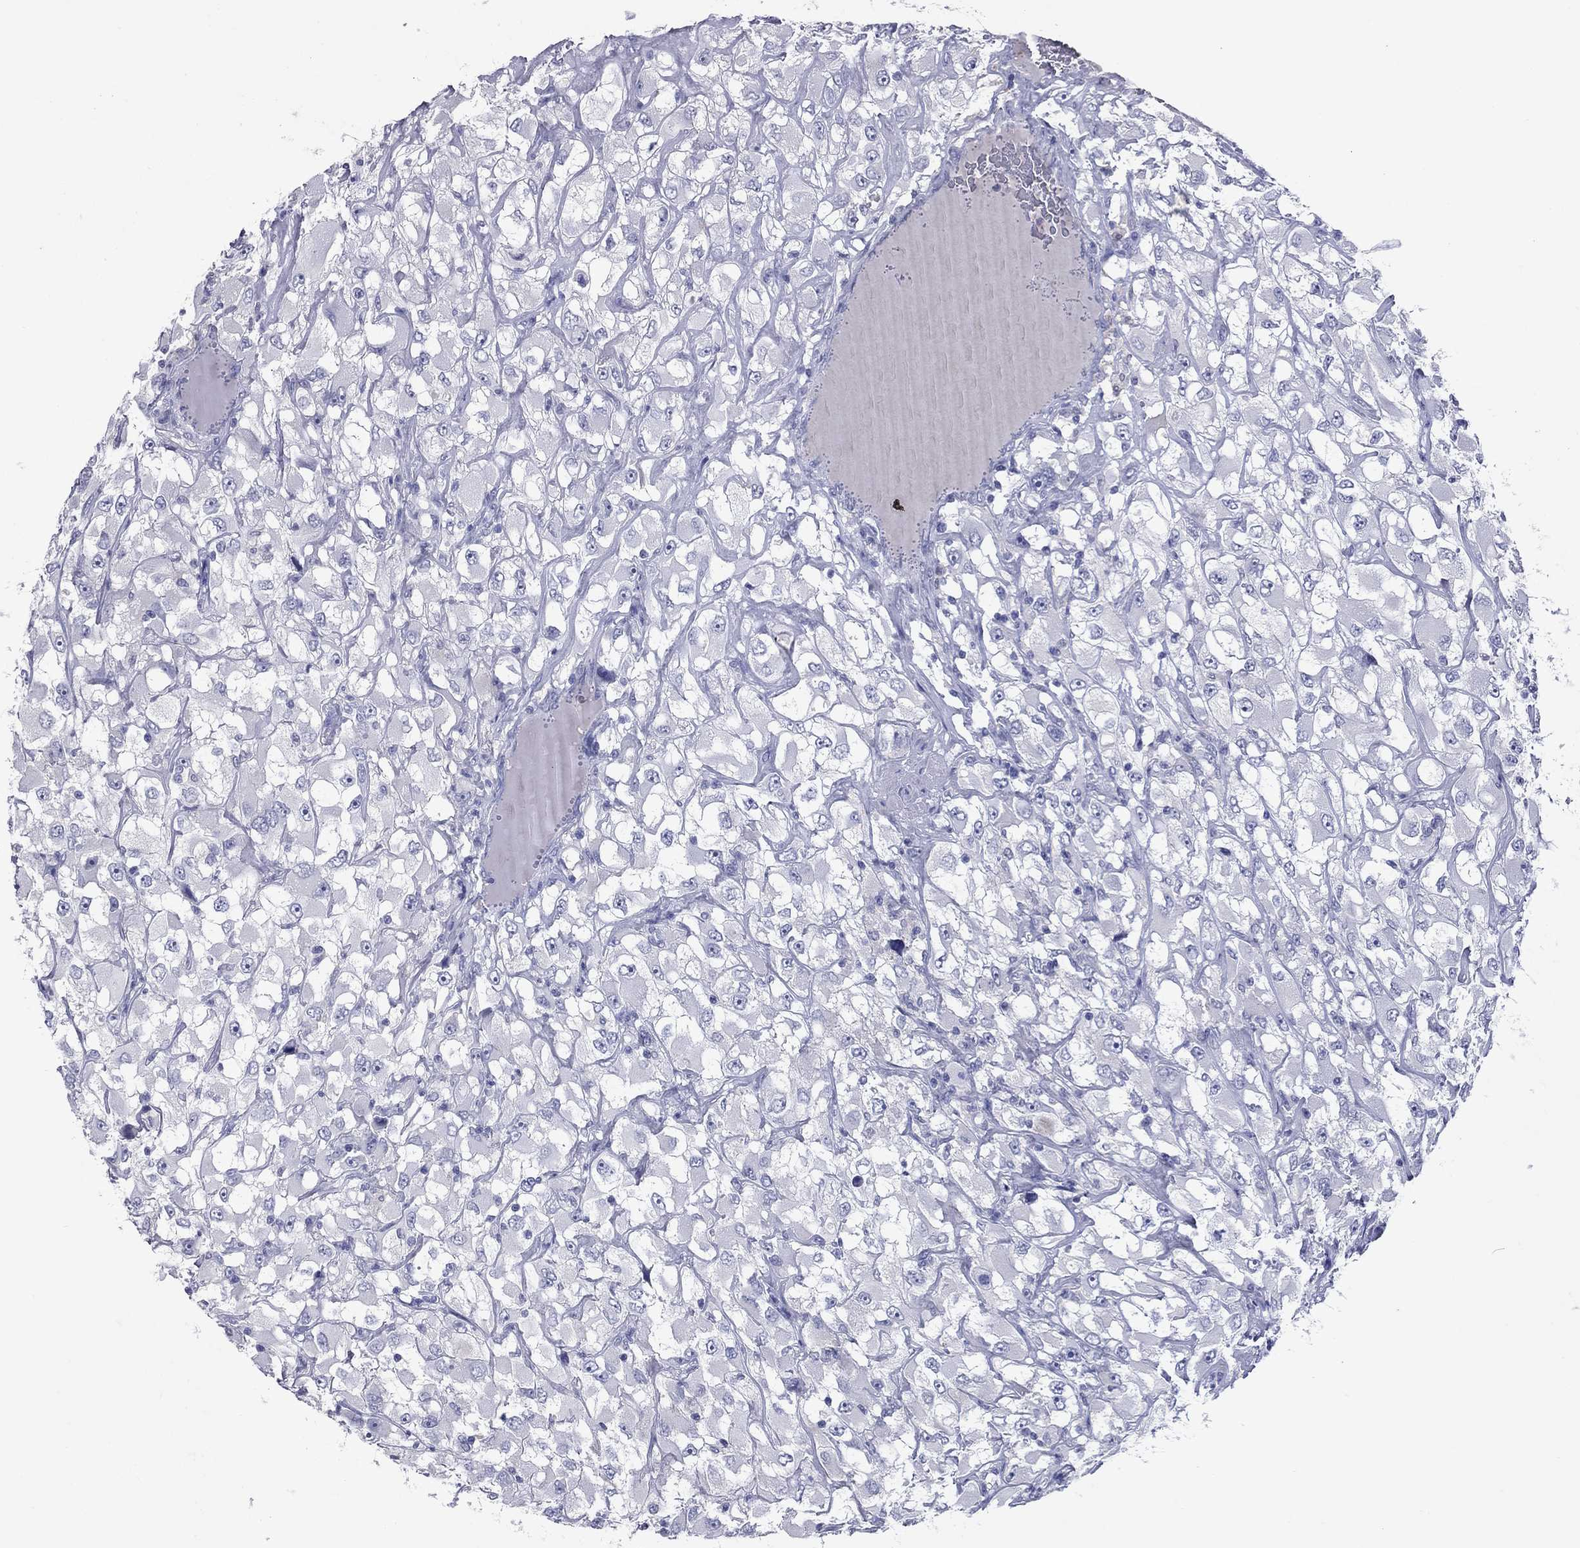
{"staining": {"intensity": "negative", "quantity": "none", "location": "none"}, "tissue": "renal cancer", "cell_type": "Tumor cells", "image_type": "cancer", "snomed": [{"axis": "morphology", "description": "Adenocarcinoma, NOS"}, {"axis": "topography", "description": "Kidney"}], "caption": "This image is of renal cancer (adenocarcinoma) stained with IHC to label a protein in brown with the nuclei are counter-stained blue. There is no staining in tumor cells.", "gene": "CFAP119", "patient": {"sex": "female", "age": 52}}